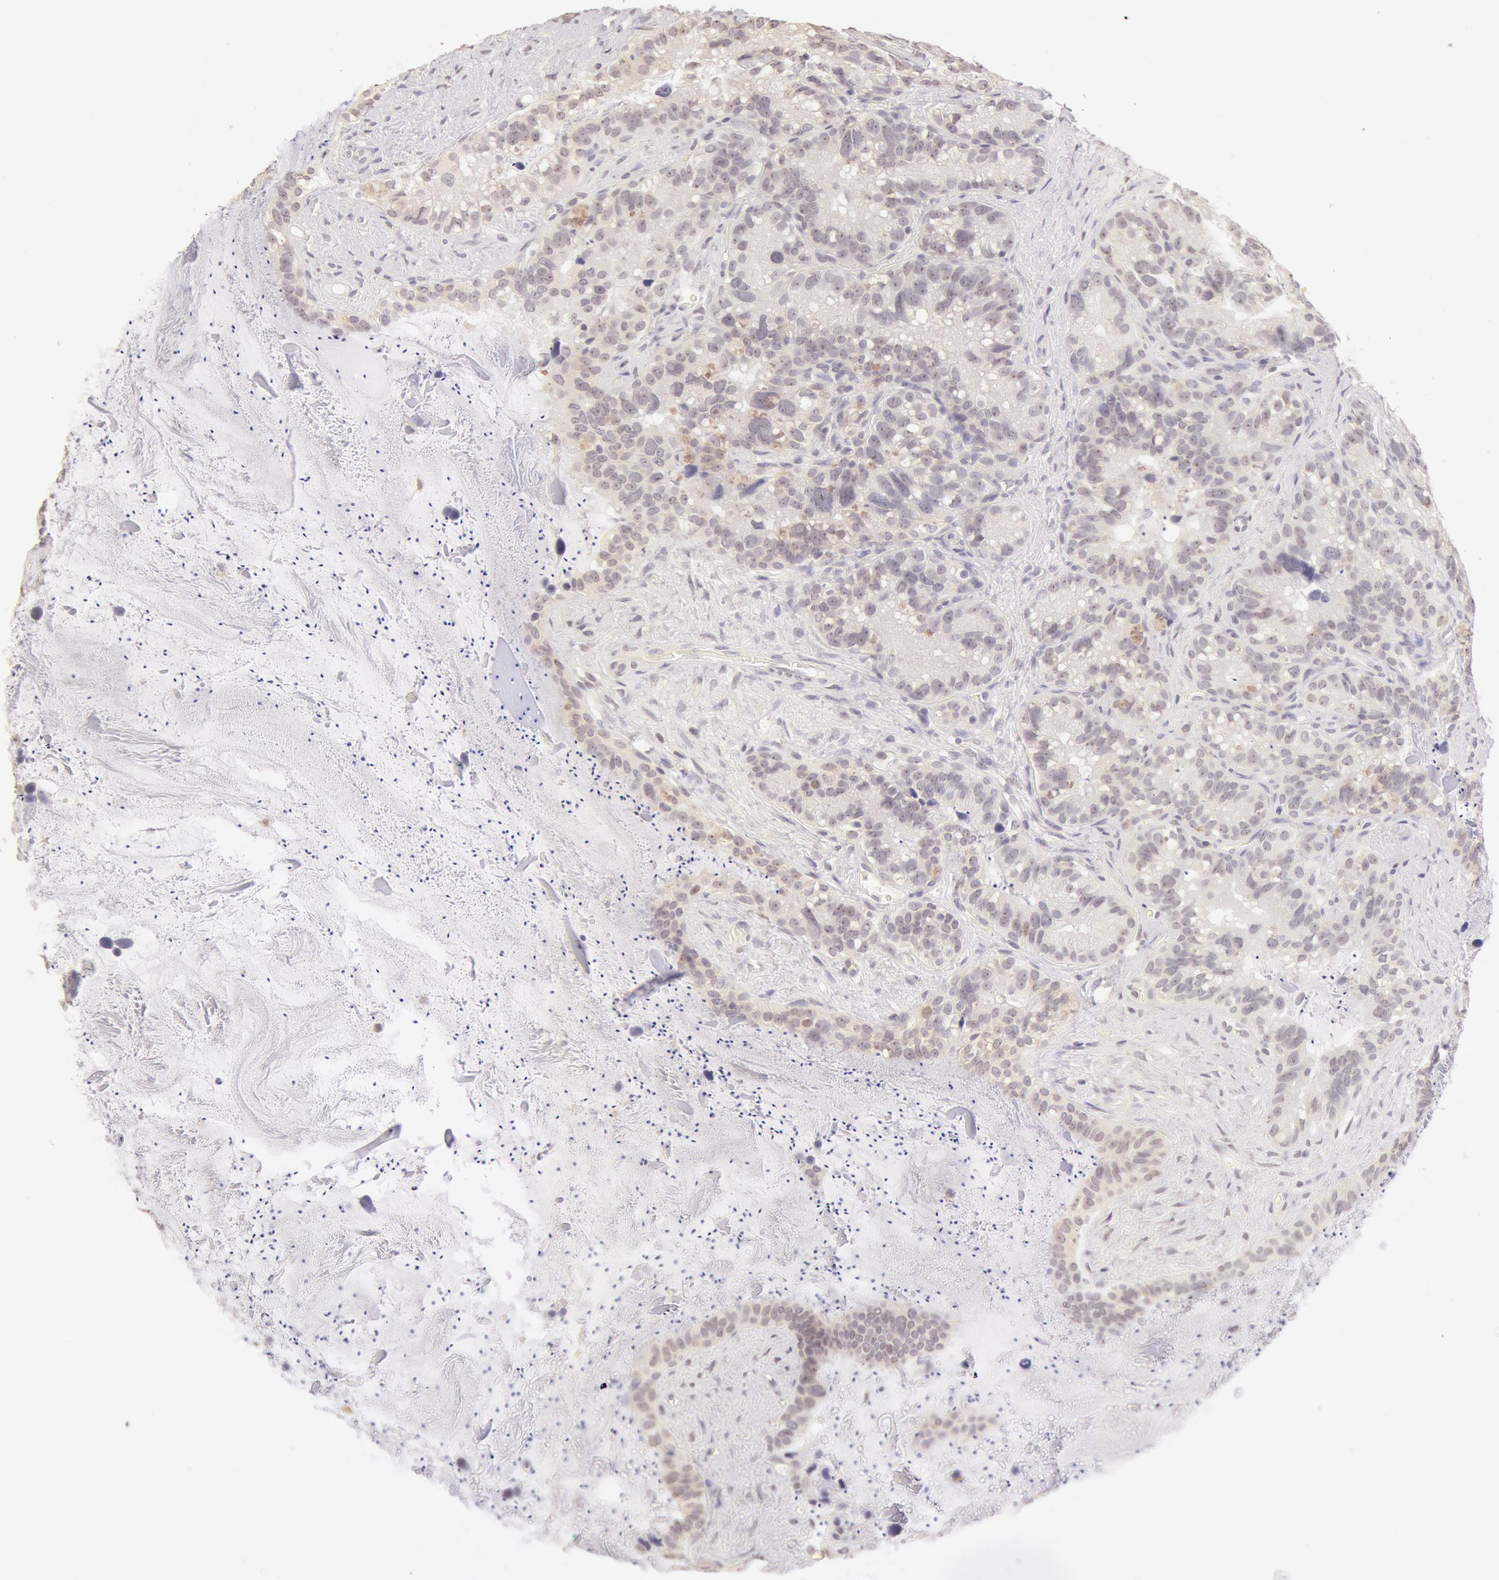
{"staining": {"intensity": "negative", "quantity": "none", "location": "none"}, "tissue": "seminal vesicle", "cell_type": "Glandular cells", "image_type": "normal", "snomed": [{"axis": "morphology", "description": "Normal tissue, NOS"}, {"axis": "topography", "description": "Seminal veicle"}], "caption": "High magnification brightfield microscopy of normal seminal vesicle stained with DAB (3,3'-diaminobenzidine) (brown) and counterstained with hematoxylin (blue): glandular cells show no significant staining. (DAB (3,3'-diaminobenzidine) IHC visualized using brightfield microscopy, high magnification).", "gene": "ZNF597", "patient": {"sex": "male", "age": 63}}